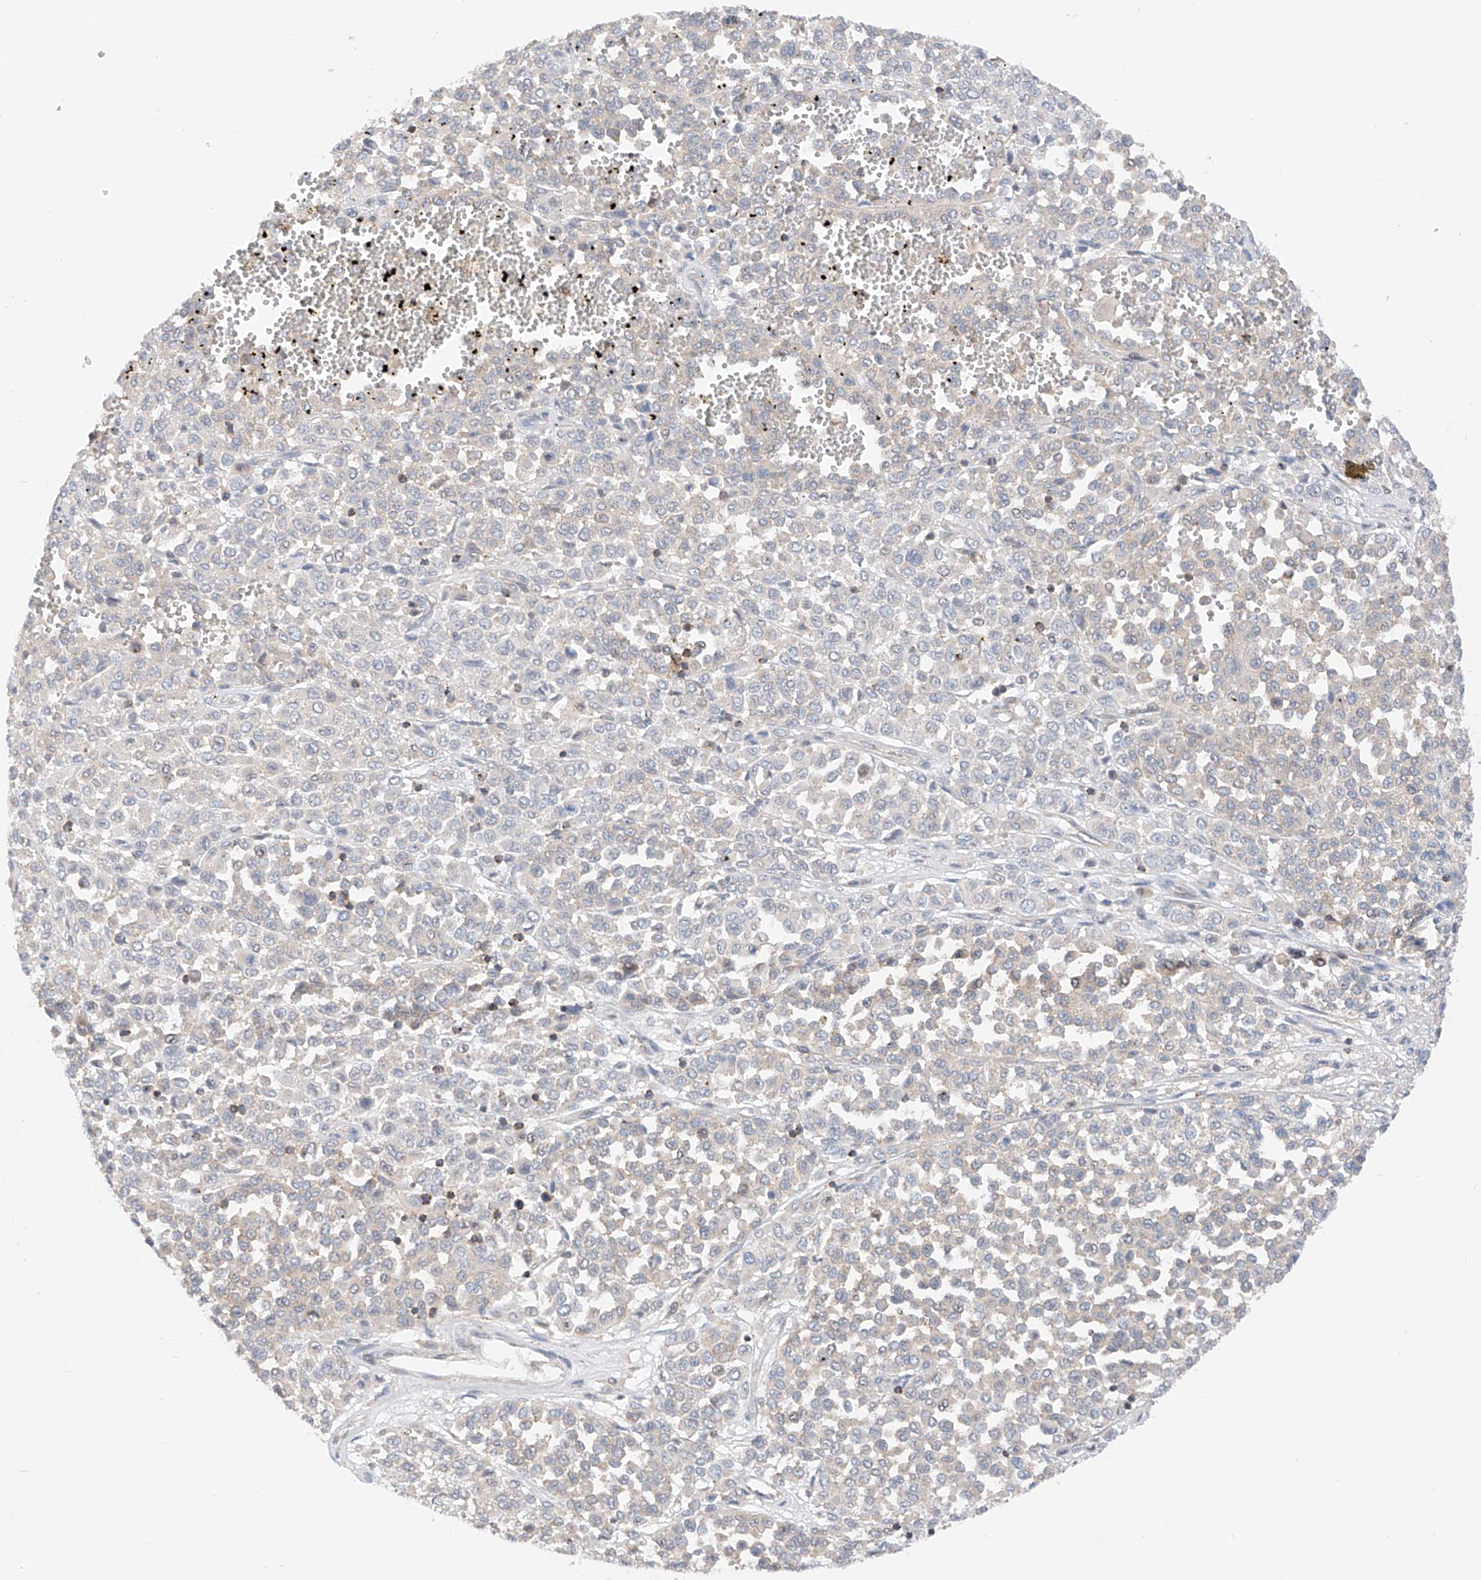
{"staining": {"intensity": "negative", "quantity": "none", "location": "none"}, "tissue": "melanoma", "cell_type": "Tumor cells", "image_type": "cancer", "snomed": [{"axis": "morphology", "description": "Malignant melanoma, Metastatic site"}, {"axis": "topography", "description": "Pancreas"}], "caption": "There is no significant expression in tumor cells of melanoma.", "gene": "MFN2", "patient": {"sex": "female", "age": 30}}